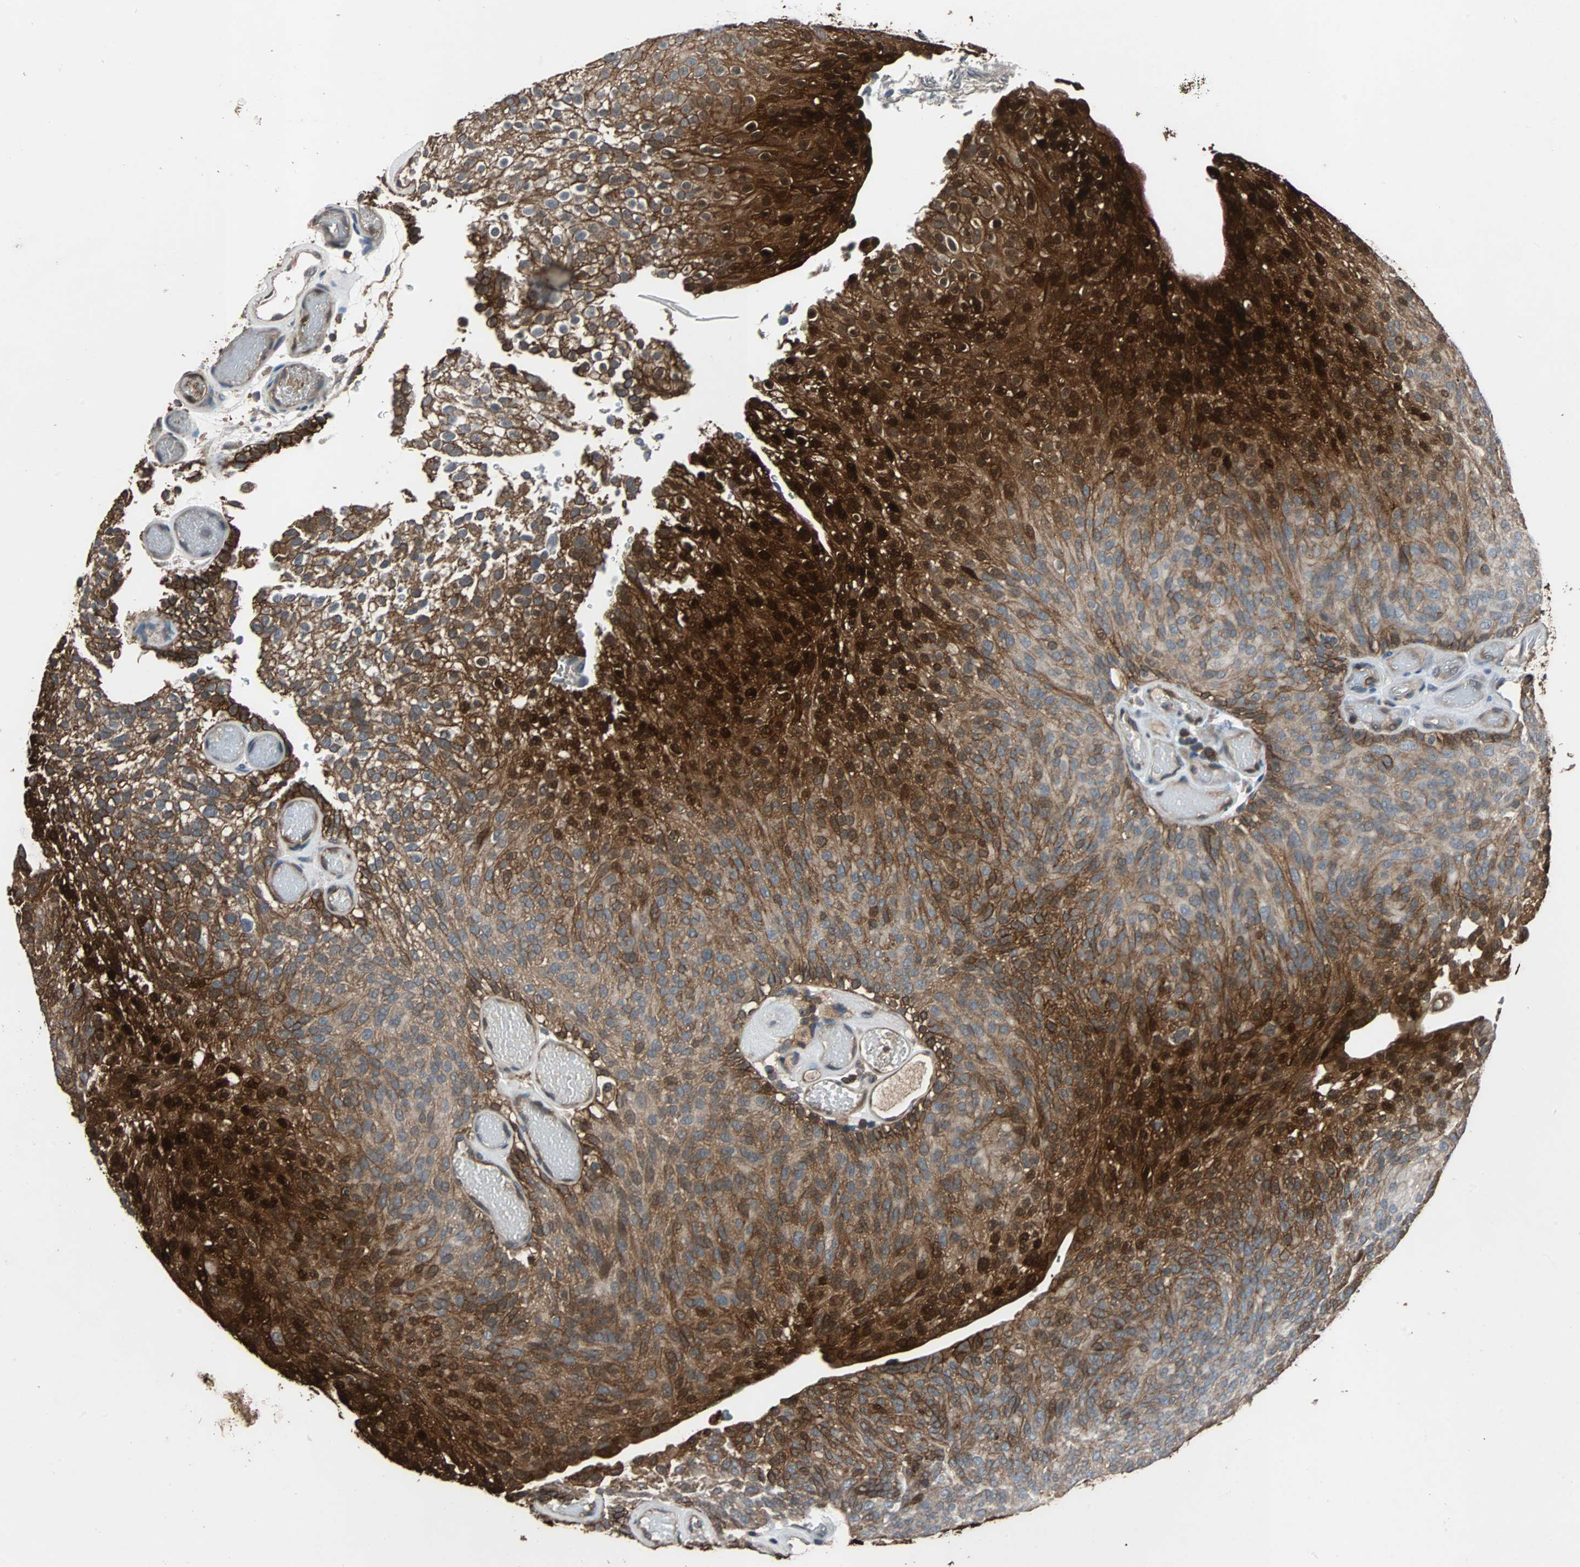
{"staining": {"intensity": "strong", "quantity": ">75%", "location": "cytoplasmic/membranous,nuclear"}, "tissue": "urothelial cancer", "cell_type": "Tumor cells", "image_type": "cancer", "snomed": [{"axis": "morphology", "description": "Urothelial carcinoma, Low grade"}, {"axis": "topography", "description": "Urinary bladder"}], "caption": "Urothelial cancer stained with a protein marker demonstrates strong staining in tumor cells.", "gene": "NDRG1", "patient": {"sex": "male", "age": 78}}